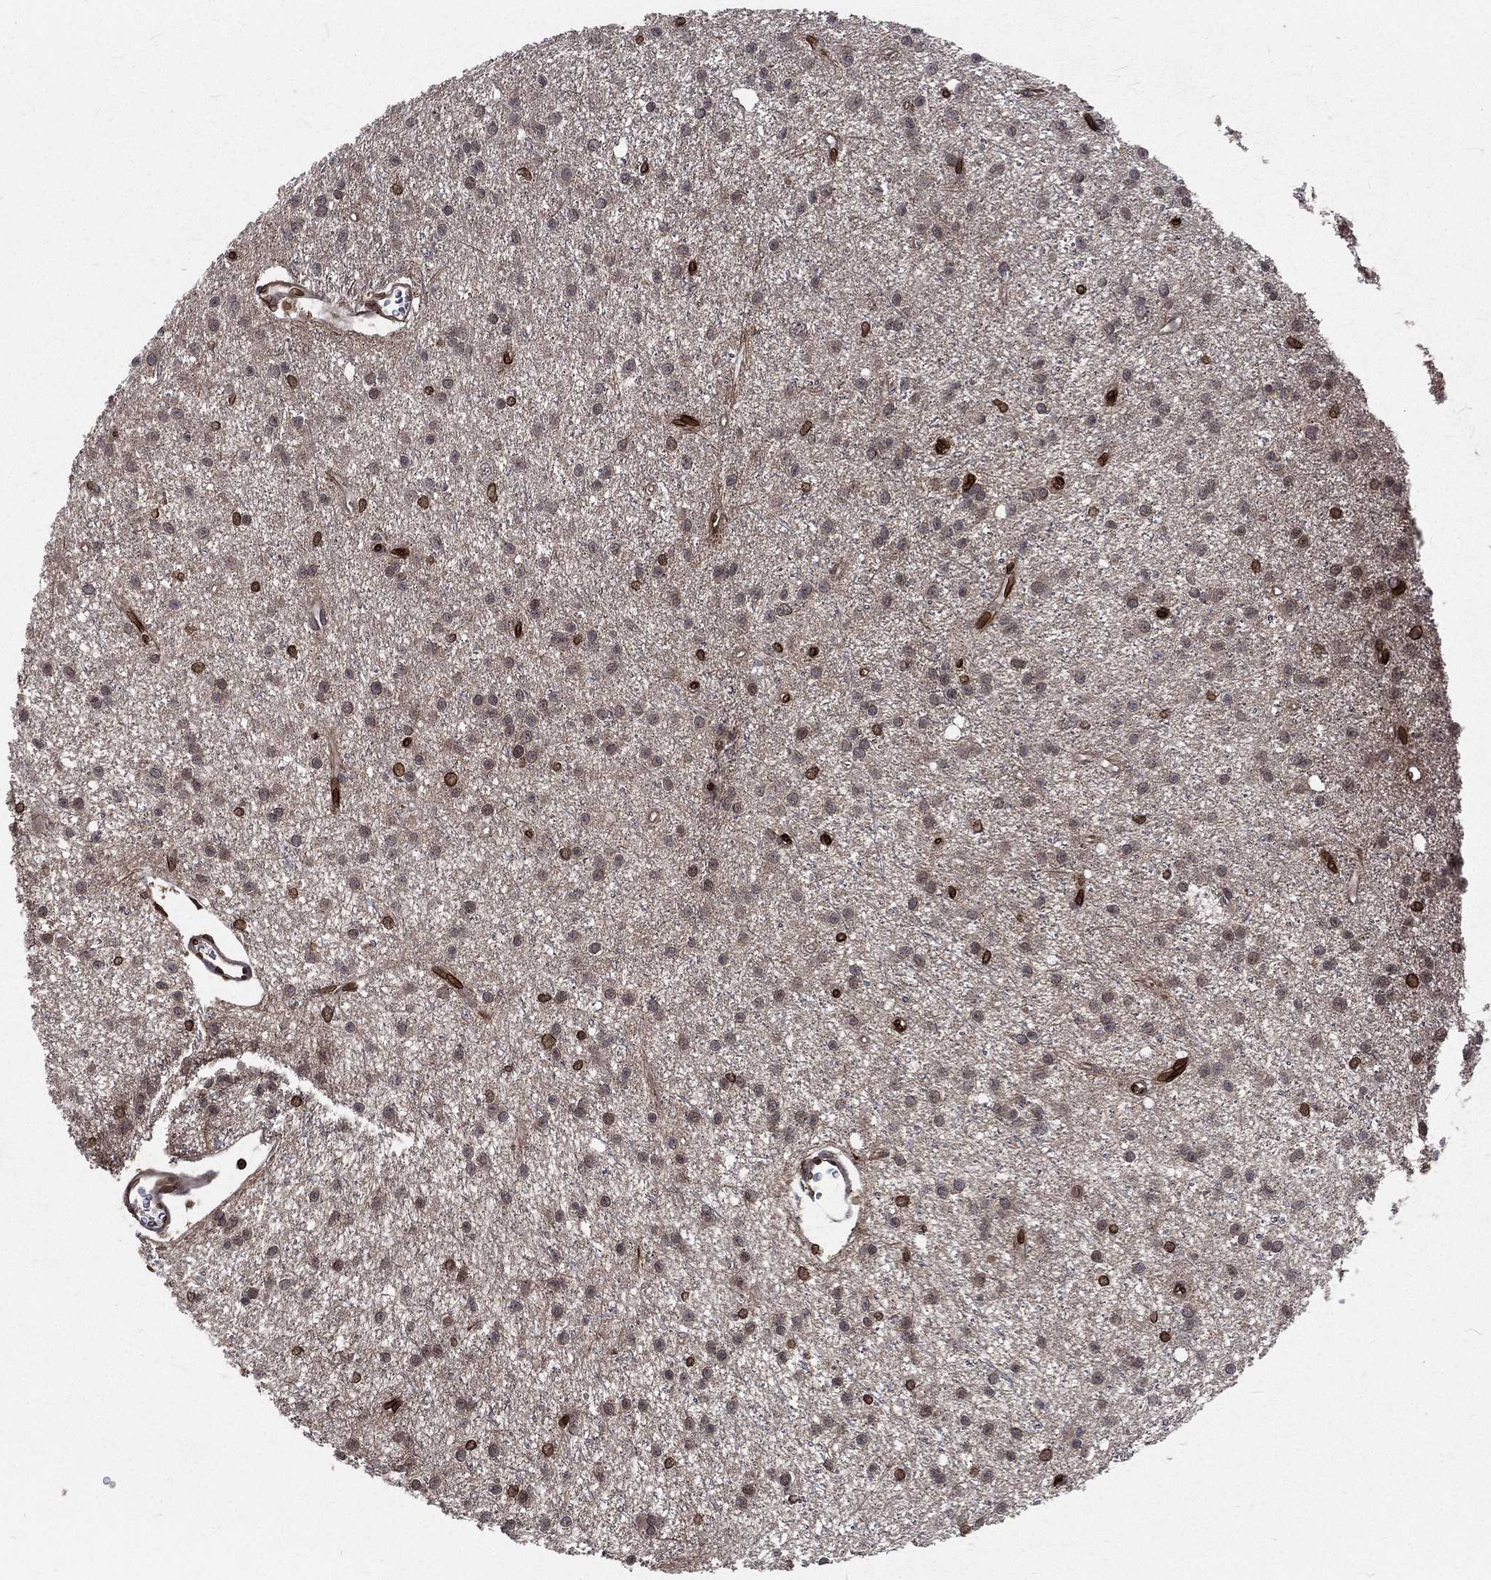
{"staining": {"intensity": "negative", "quantity": "none", "location": "none"}, "tissue": "glioma", "cell_type": "Tumor cells", "image_type": "cancer", "snomed": [{"axis": "morphology", "description": "Glioma, malignant, Low grade"}, {"axis": "topography", "description": "Brain"}], "caption": "High magnification brightfield microscopy of malignant low-grade glioma stained with DAB (brown) and counterstained with hematoxylin (blue): tumor cells show no significant expression.", "gene": "LBR", "patient": {"sex": "male", "age": 27}}